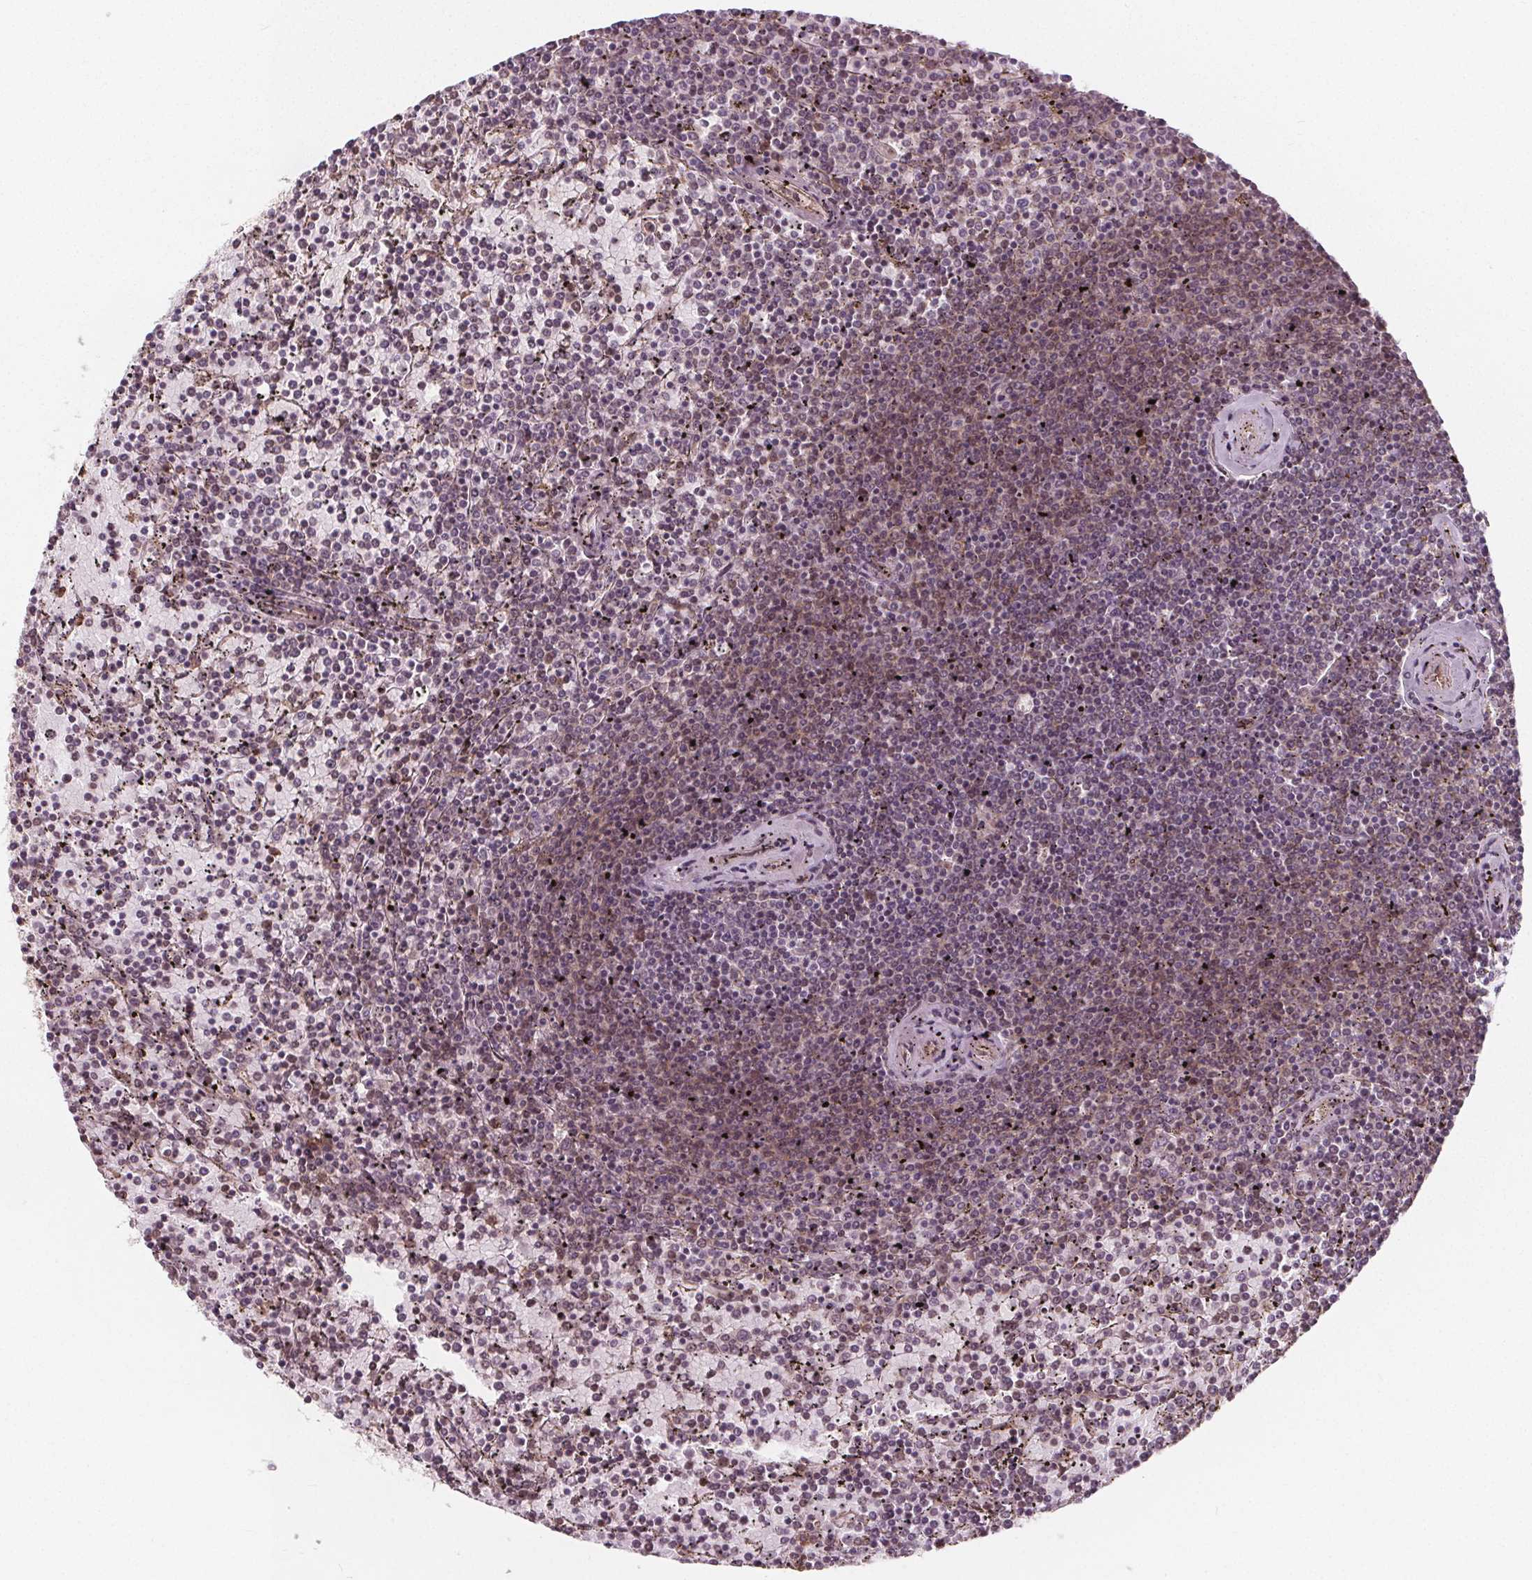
{"staining": {"intensity": "weak", "quantity": "25%-75%", "location": "nuclear"}, "tissue": "lymphoma", "cell_type": "Tumor cells", "image_type": "cancer", "snomed": [{"axis": "morphology", "description": "Malignant lymphoma, non-Hodgkin's type, Low grade"}, {"axis": "topography", "description": "Spleen"}], "caption": "DAB immunohistochemical staining of malignant lymphoma, non-Hodgkin's type (low-grade) exhibits weak nuclear protein positivity in approximately 25%-75% of tumor cells. (Stains: DAB (3,3'-diaminobenzidine) in brown, nuclei in blue, Microscopy: brightfield microscopy at high magnification).", "gene": "AKT1S1", "patient": {"sex": "female", "age": 77}}